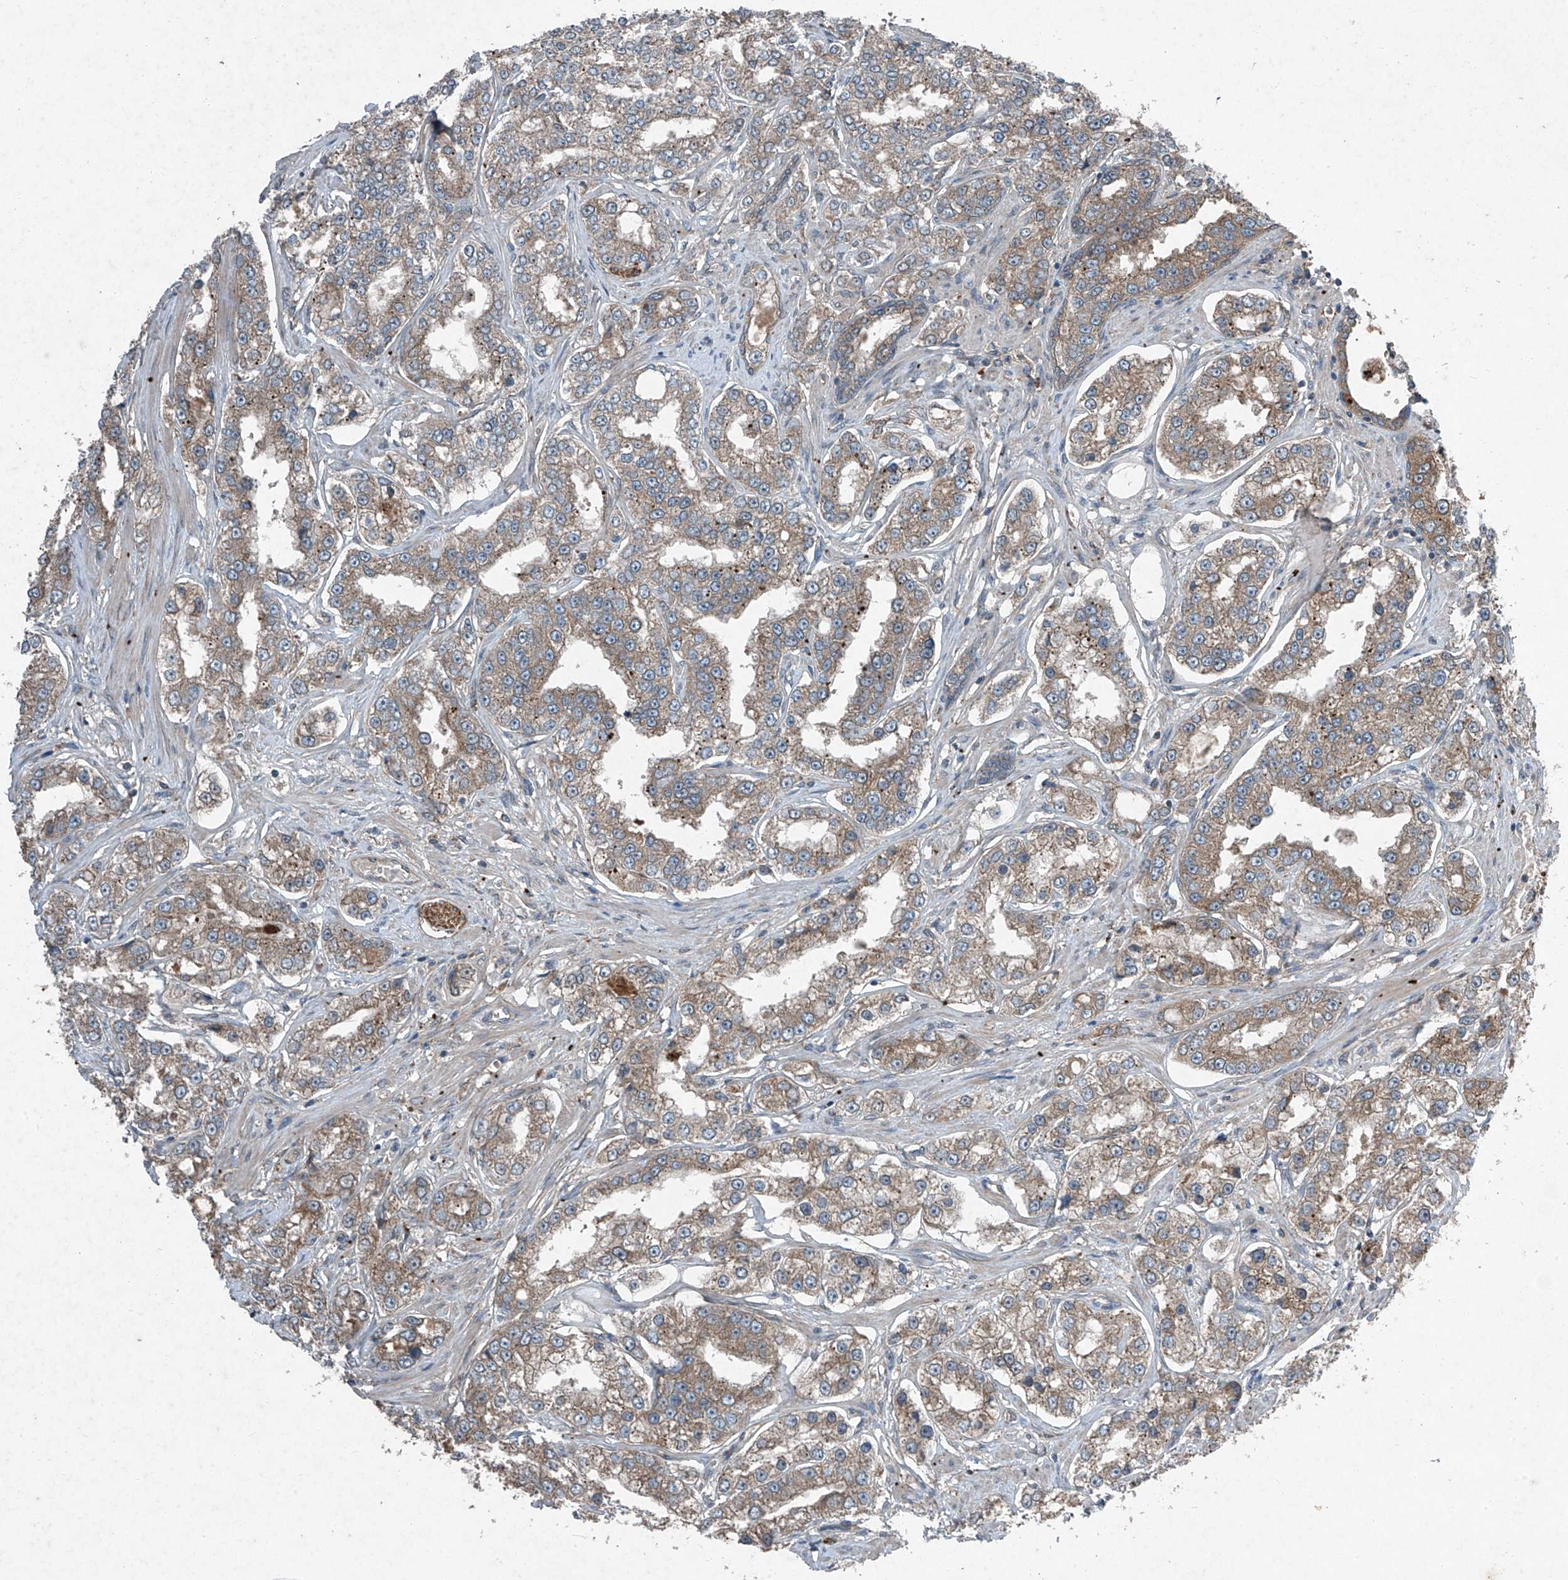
{"staining": {"intensity": "moderate", "quantity": ">75%", "location": "cytoplasmic/membranous"}, "tissue": "prostate cancer", "cell_type": "Tumor cells", "image_type": "cancer", "snomed": [{"axis": "morphology", "description": "Normal tissue, NOS"}, {"axis": "morphology", "description": "Adenocarcinoma, High grade"}, {"axis": "topography", "description": "Prostate"}], "caption": "Brown immunohistochemical staining in human prostate adenocarcinoma (high-grade) reveals moderate cytoplasmic/membranous staining in about >75% of tumor cells.", "gene": "FOXRED2", "patient": {"sex": "male", "age": 83}}